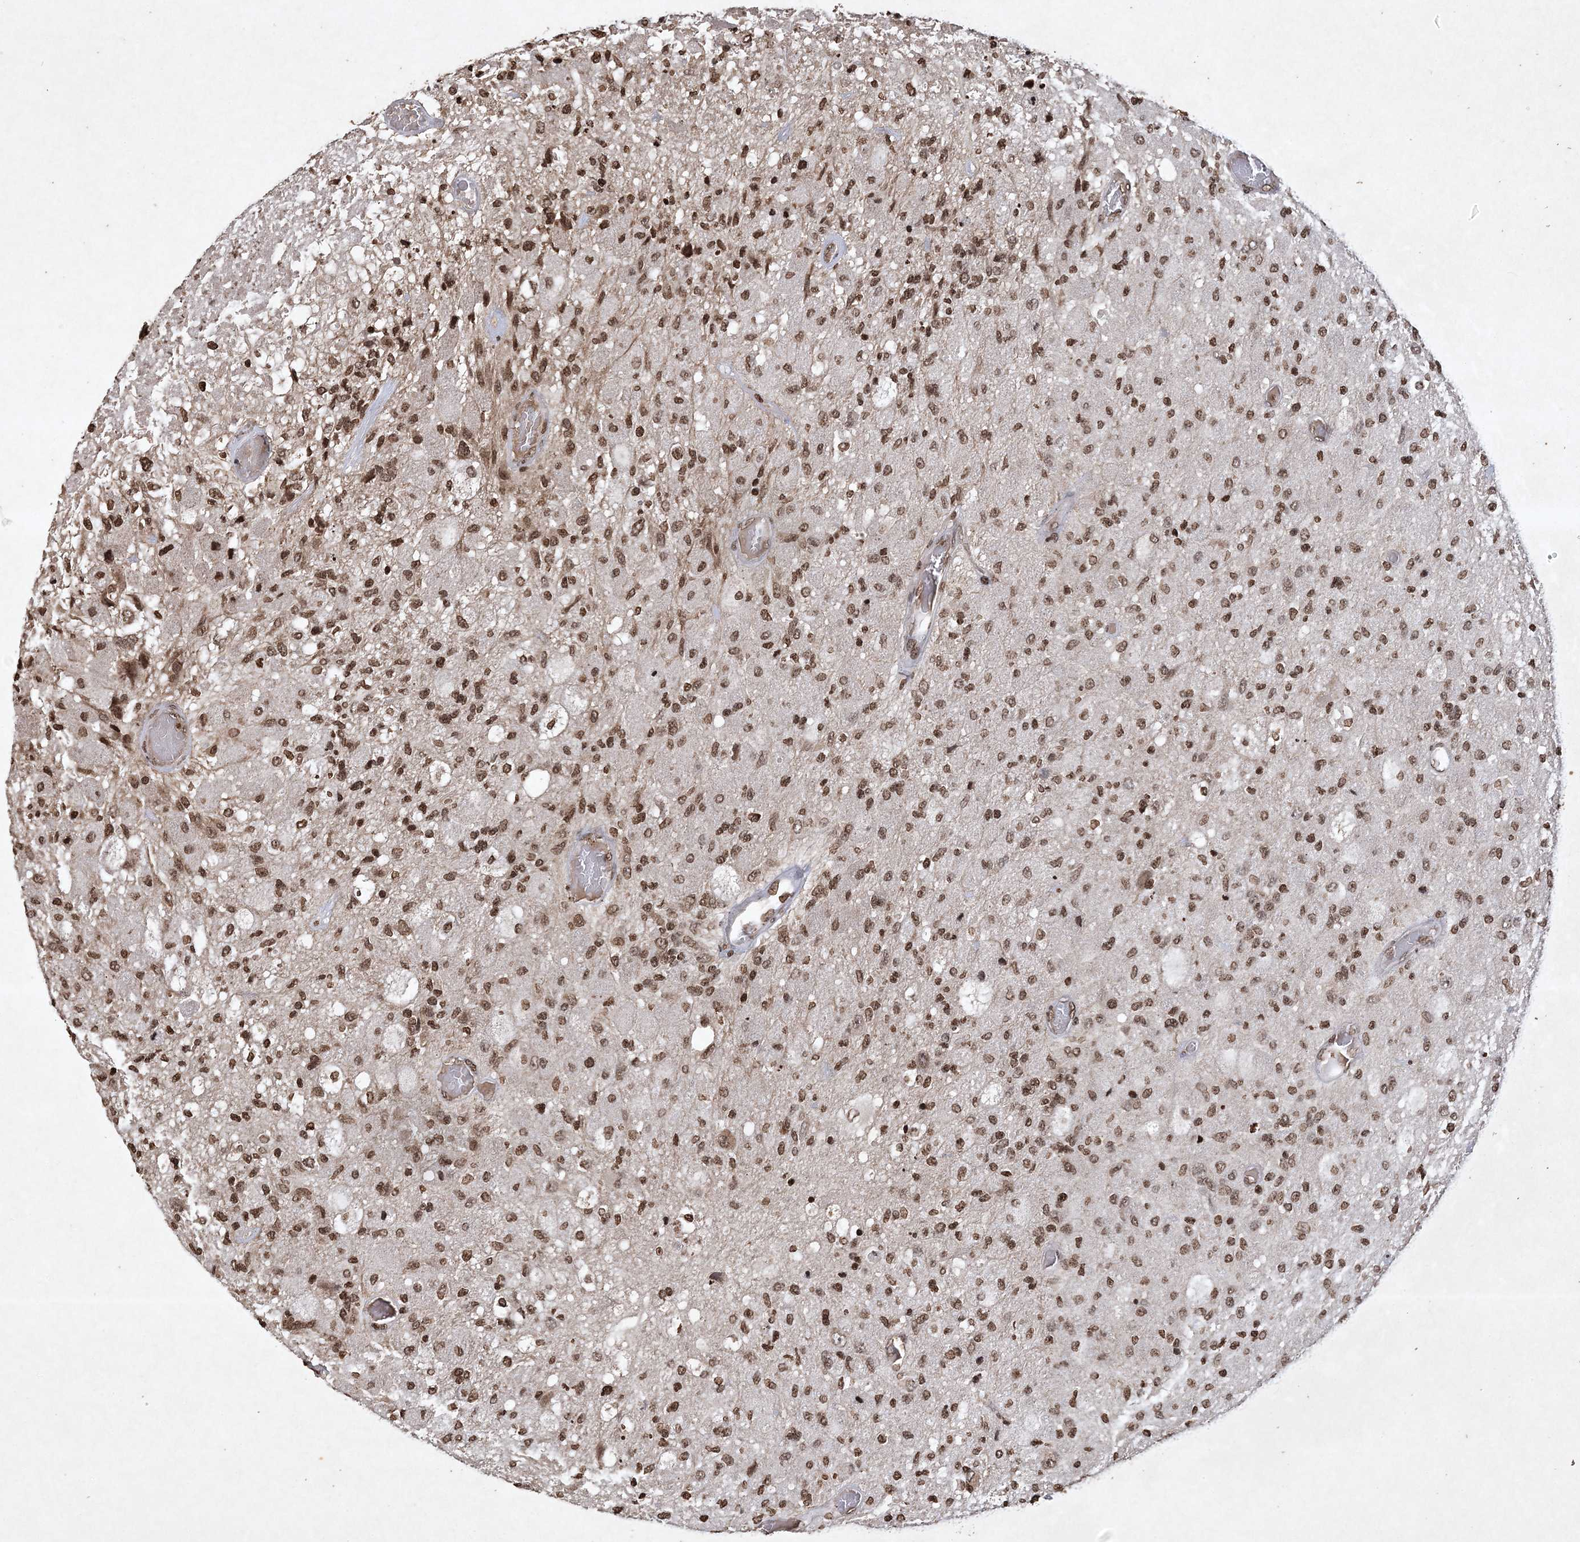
{"staining": {"intensity": "moderate", "quantity": ">75%", "location": "nuclear"}, "tissue": "glioma", "cell_type": "Tumor cells", "image_type": "cancer", "snomed": [{"axis": "morphology", "description": "Normal tissue, NOS"}, {"axis": "morphology", "description": "Glioma, malignant, High grade"}, {"axis": "topography", "description": "Cerebral cortex"}], "caption": "Protein expression analysis of human high-grade glioma (malignant) reveals moderate nuclear positivity in approximately >75% of tumor cells. The staining is performed using DAB (3,3'-diaminobenzidine) brown chromogen to label protein expression. The nuclei are counter-stained blue using hematoxylin.", "gene": "NEDD9", "patient": {"sex": "male", "age": 77}}